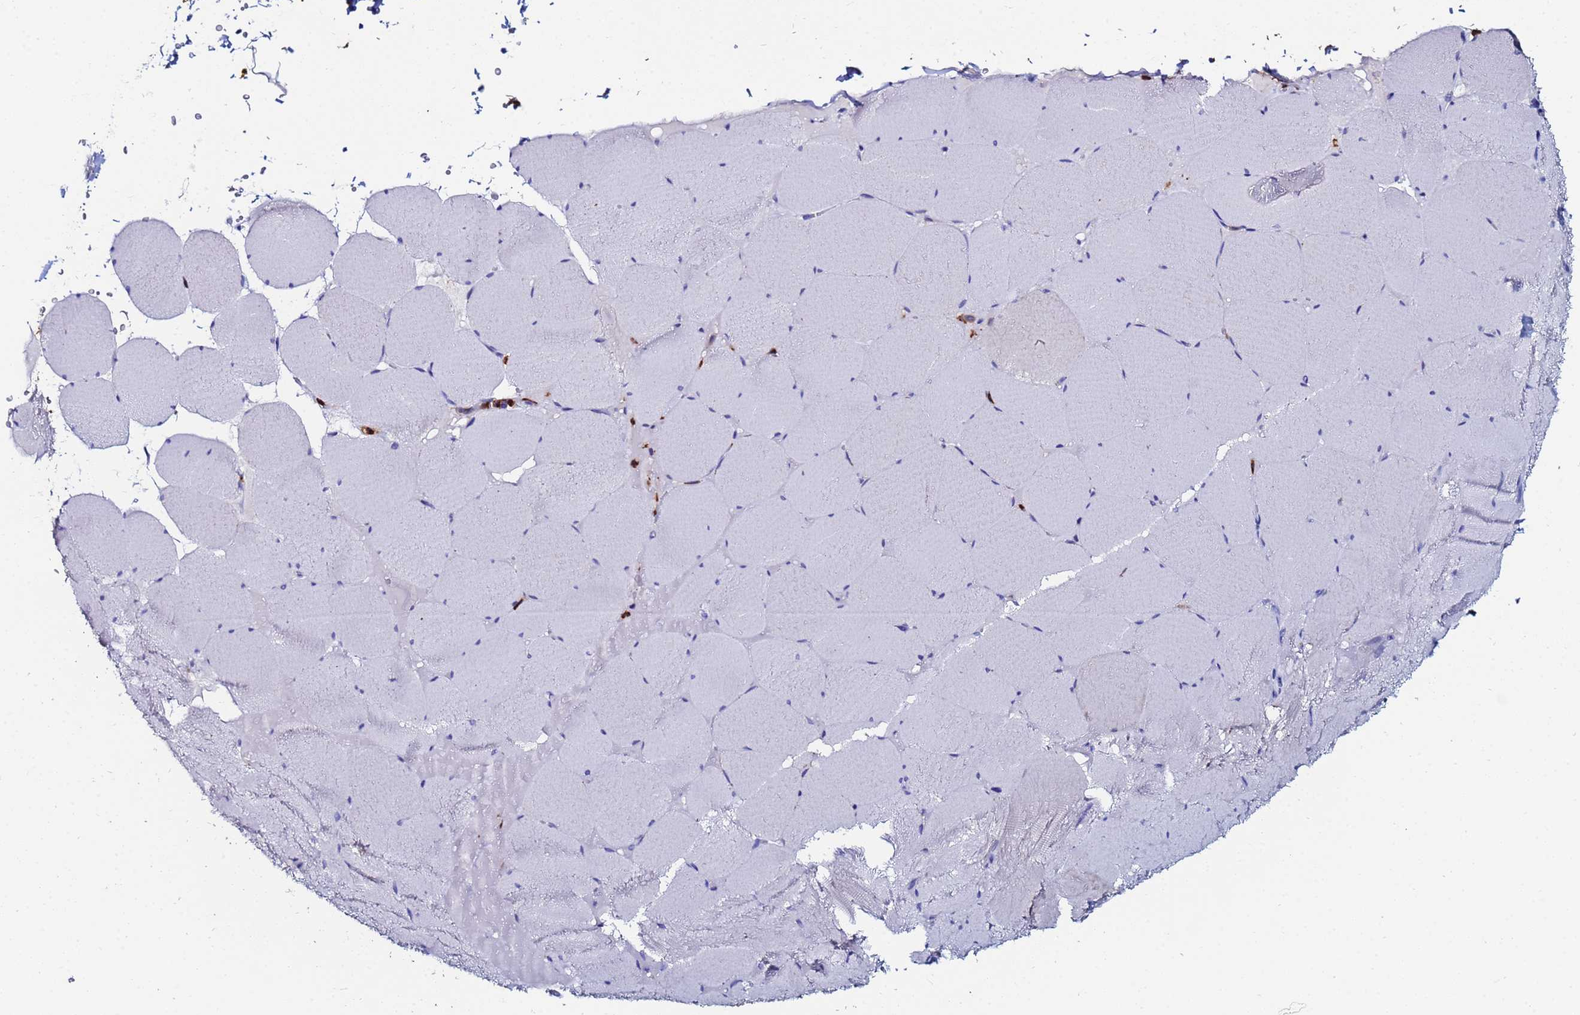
{"staining": {"intensity": "negative", "quantity": "none", "location": "none"}, "tissue": "skeletal muscle", "cell_type": "Myocytes", "image_type": "normal", "snomed": [{"axis": "morphology", "description": "Normal tissue, NOS"}, {"axis": "topography", "description": "Skeletal muscle"}, {"axis": "topography", "description": "Head-Neck"}], "caption": "Myocytes show no significant protein expression in normal skeletal muscle.", "gene": "BASP1", "patient": {"sex": "male", "age": 66}}